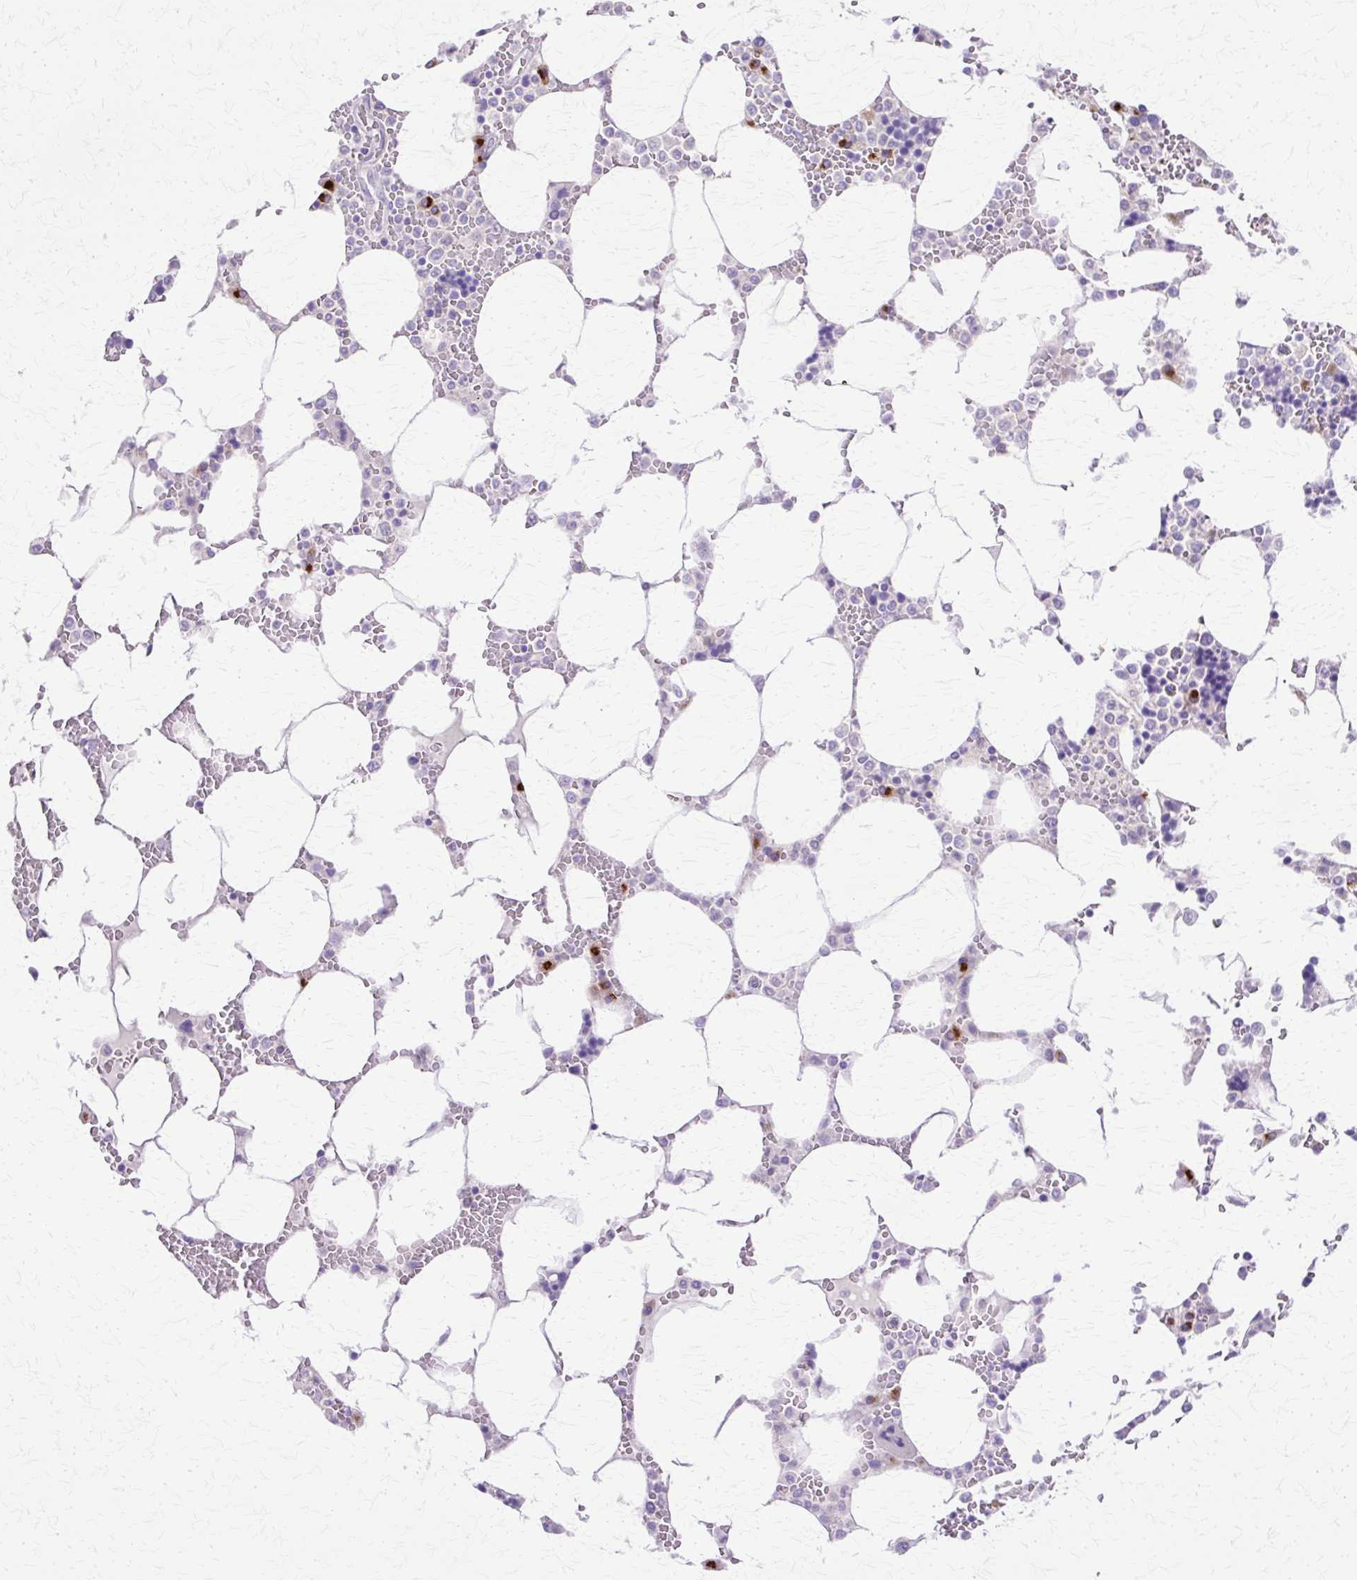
{"staining": {"intensity": "strong", "quantity": "<25%", "location": "cytoplasmic/membranous"}, "tissue": "bone marrow", "cell_type": "Hematopoietic cells", "image_type": "normal", "snomed": [{"axis": "morphology", "description": "Normal tissue, NOS"}, {"axis": "topography", "description": "Bone marrow"}], "caption": "Immunohistochemistry (IHC) staining of unremarkable bone marrow, which reveals medium levels of strong cytoplasmic/membranous expression in approximately <25% of hematopoietic cells indicating strong cytoplasmic/membranous protein staining. The staining was performed using DAB (brown) for protein detection and nuclei were counterstained in hematoxylin (blue).", "gene": "TBC1D3B", "patient": {"sex": "male", "age": 64}}